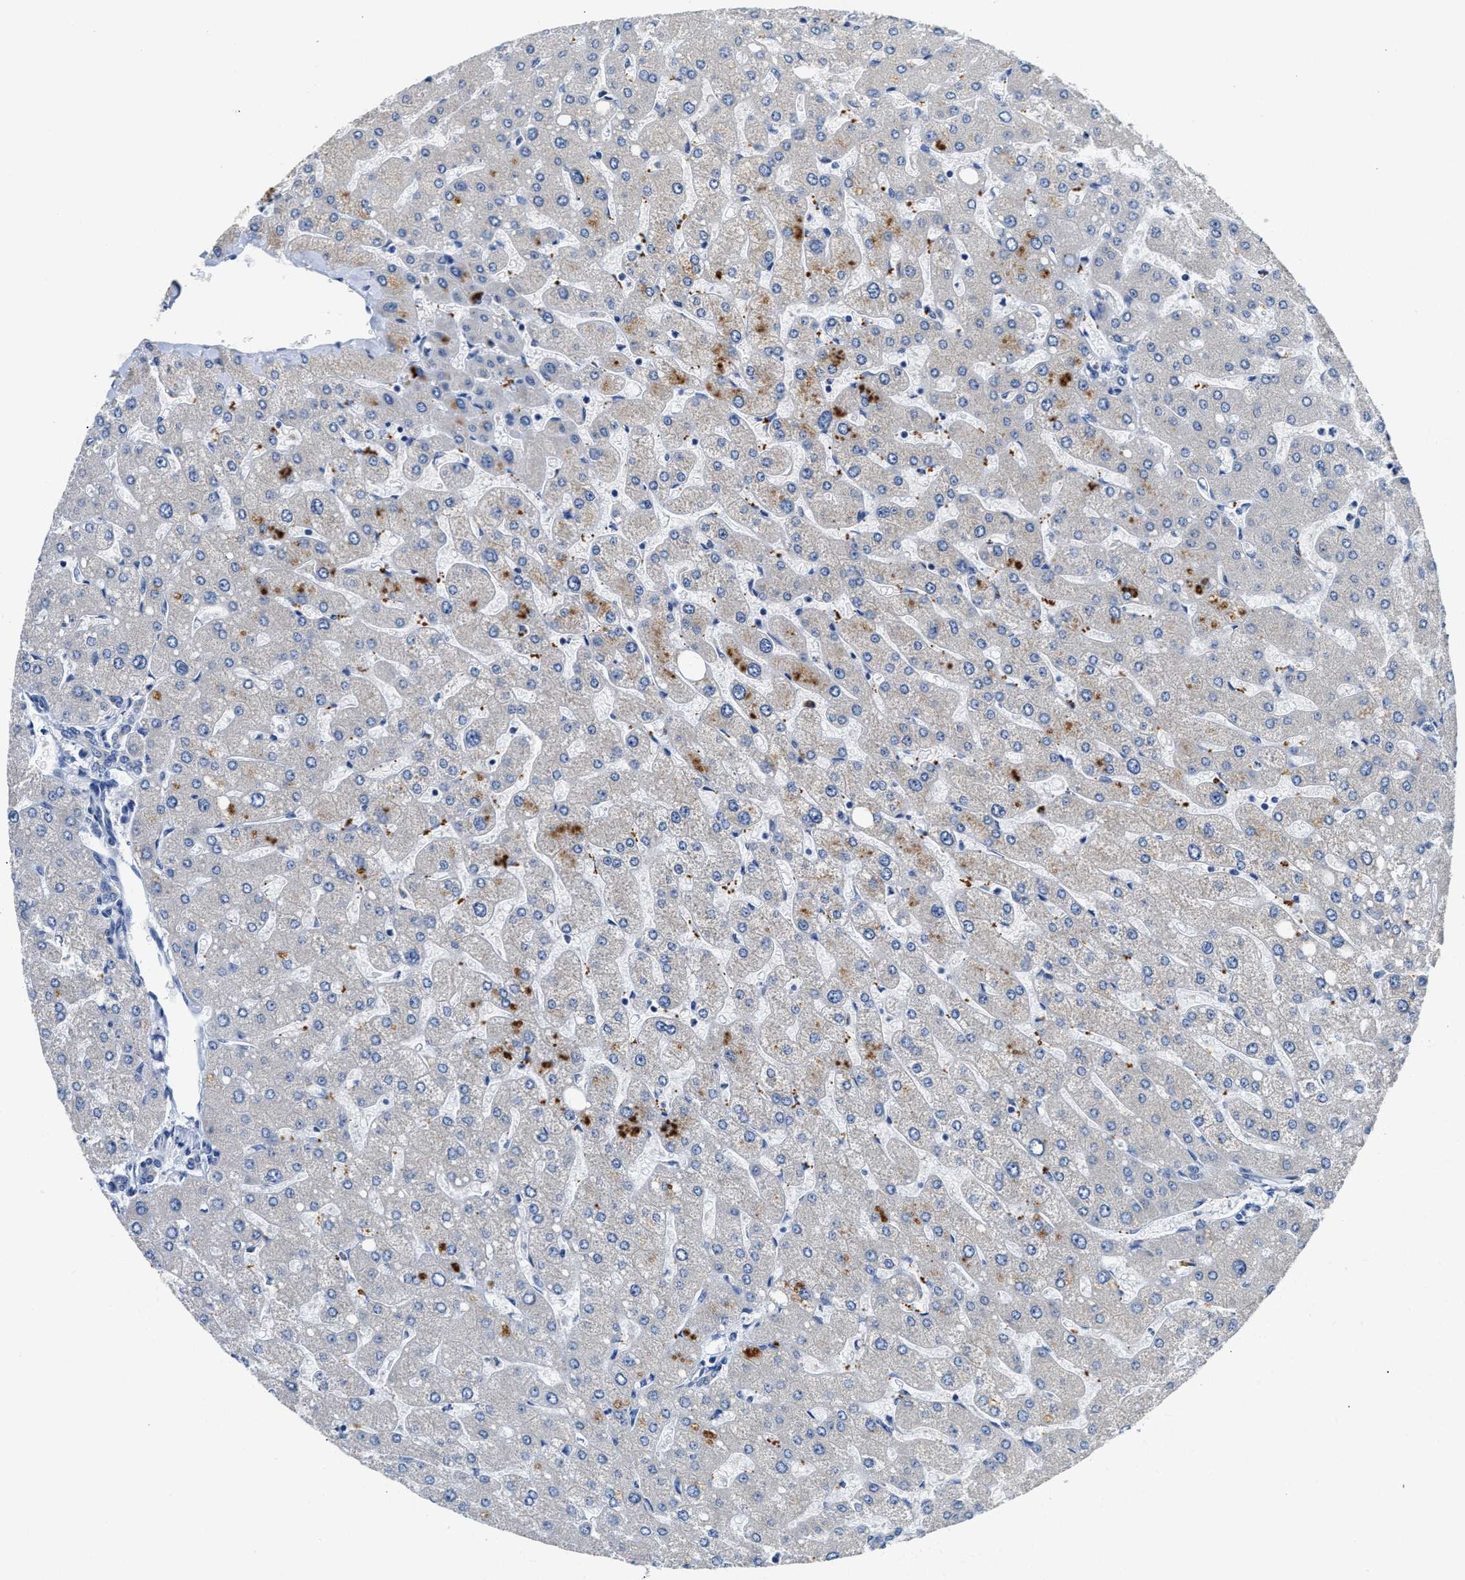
{"staining": {"intensity": "negative", "quantity": "none", "location": "none"}, "tissue": "liver", "cell_type": "Cholangiocytes", "image_type": "normal", "snomed": [{"axis": "morphology", "description": "Normal tissue, NOS"}, {"axis": "topography", "description": "Liver"}], "caption": "IHC photomicrograph of benign human liver stained for a protein (brown), which exhibits no expression in cholangiocytes. (DAB immunohistochemistry visualized using brightfield microscopy, high magnification).", "gene": "FAM185A", "patient": {"sex": "male", "age": 55}}